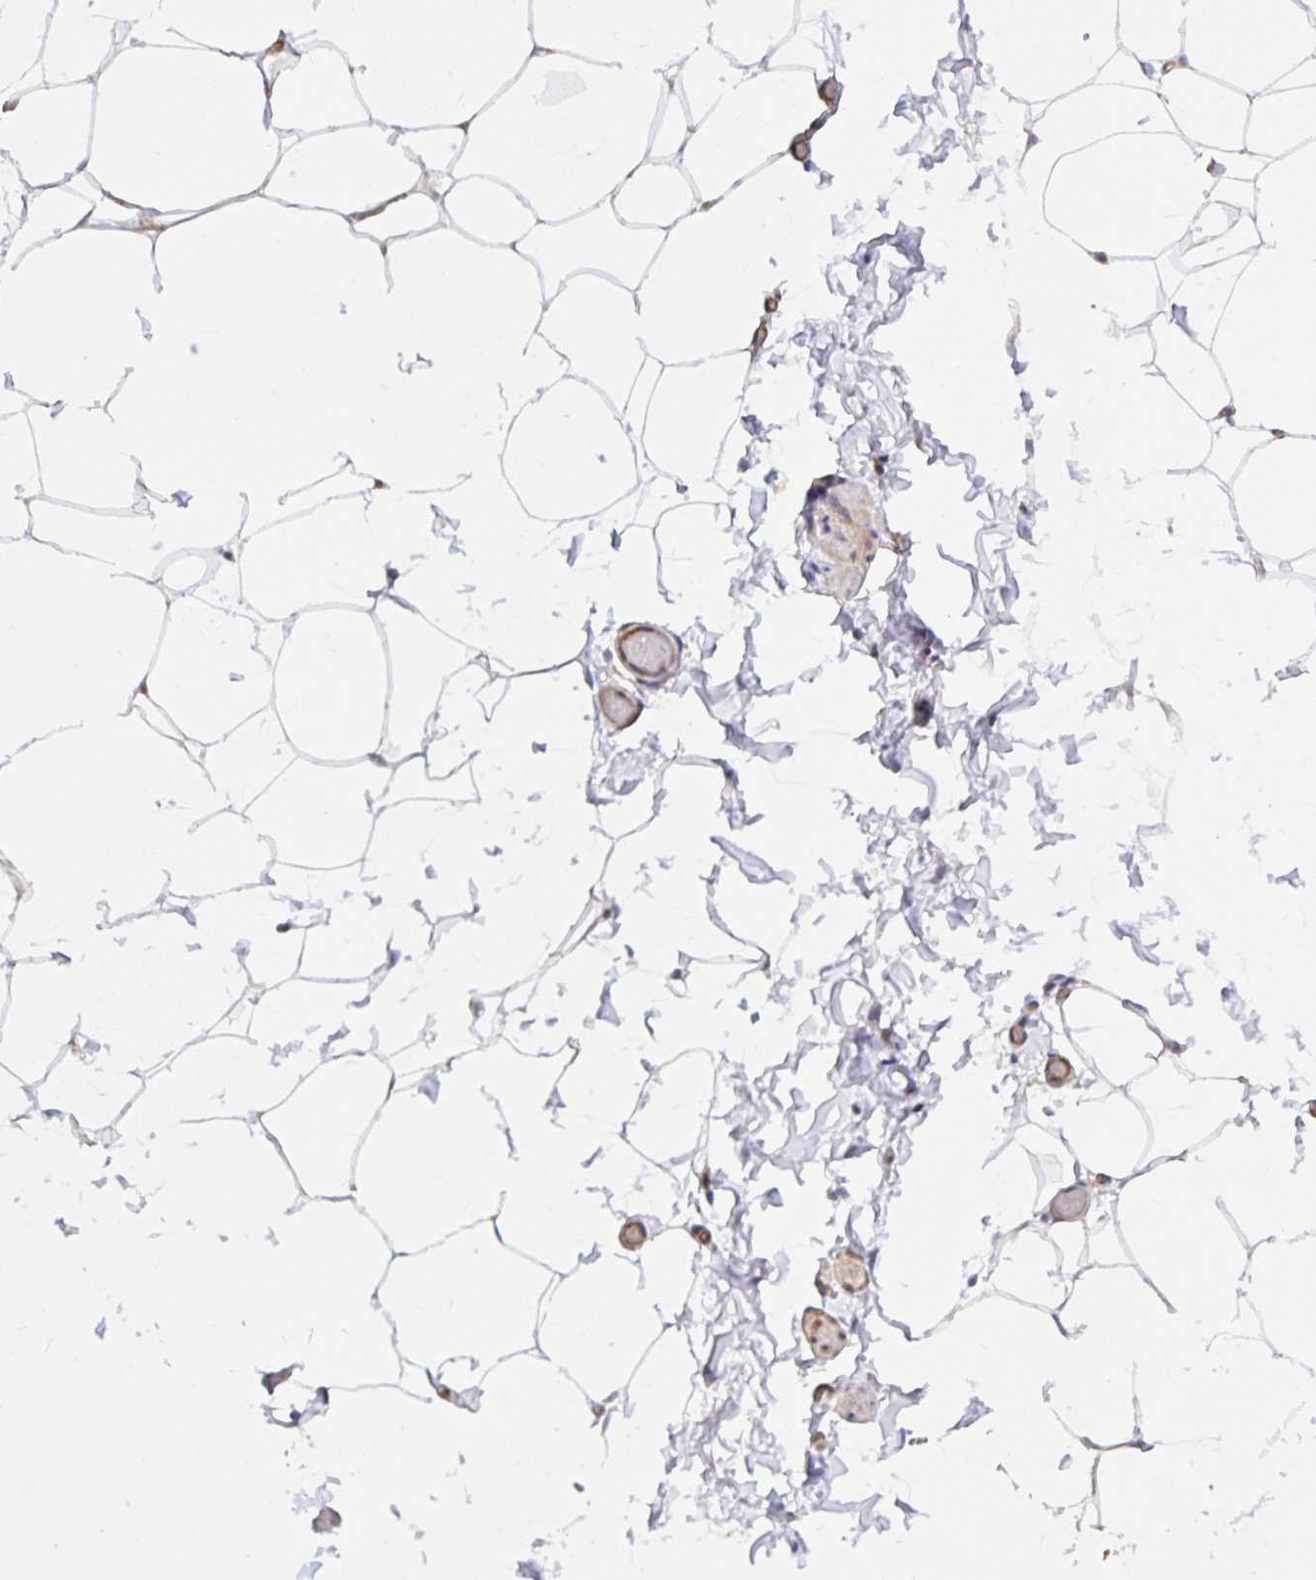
{"staining": {"intensity": "negative", "quantity": "none", "location": "none"}, "tissue": "adipose tissue", "cell_type": "Adipocytes", "image_type": "normal", "snomed": [{"axis": "morphology", "description": "Normal tissue, NOS"}, {"axis": "topography", "description": "Soft tissue"}, {"axis": "topography", "description": "Adipose tissue"}, {"axis": "topography", "description": "Vascular tissue"}, {"axis": "topography", "description": "Peripheral nerve tissue"}], "caption": "A high-resolution image shows immunohistochemistry staining of benign adipose tissue, which demonstrates no significant positivity in adipocytes.", "gene": "TRIM55", "patient": {"sex": "male", "age": 29}}